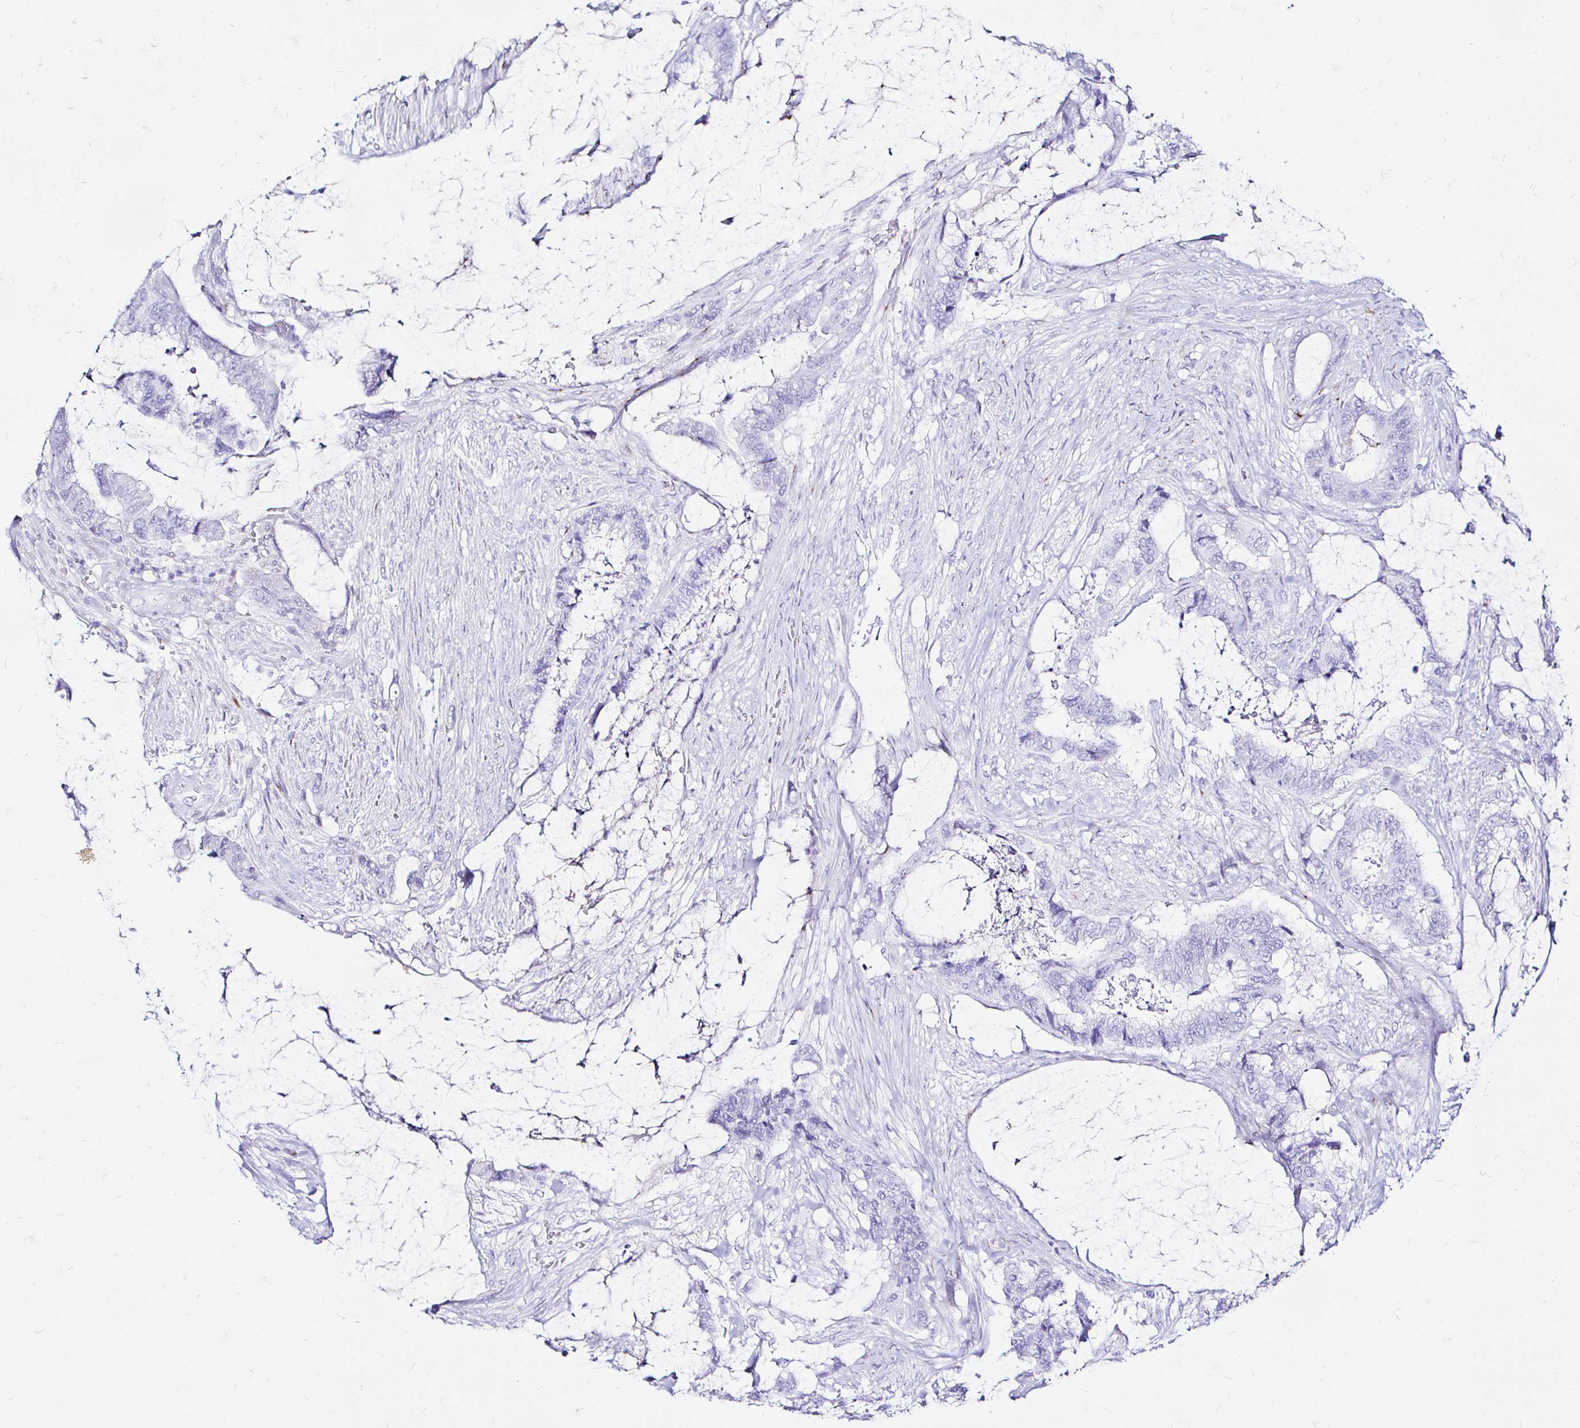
{"staining": {"intensity": "negative", "quantity": "none", "location": "none"}, "tissue": "colorectal cancer", "cell_type": "Tumor cells", "image_type": "cancer", "snomed": [{"axis": "morphology", "description": "Adenocarcinoma, NOS"}, {"axis": "topography", "description": "Rectum"}], "caption": "Tumor cells are negative for protein expression in human colorectal cancer (adenocarcinoma). Brightfield microscopy of immunohistochemistry stained with DAB (brown) and hematoxylin (blue), captured at high magnification.", "gene": "ZNF432", "patient": {"sex": "female", "age": 59}}